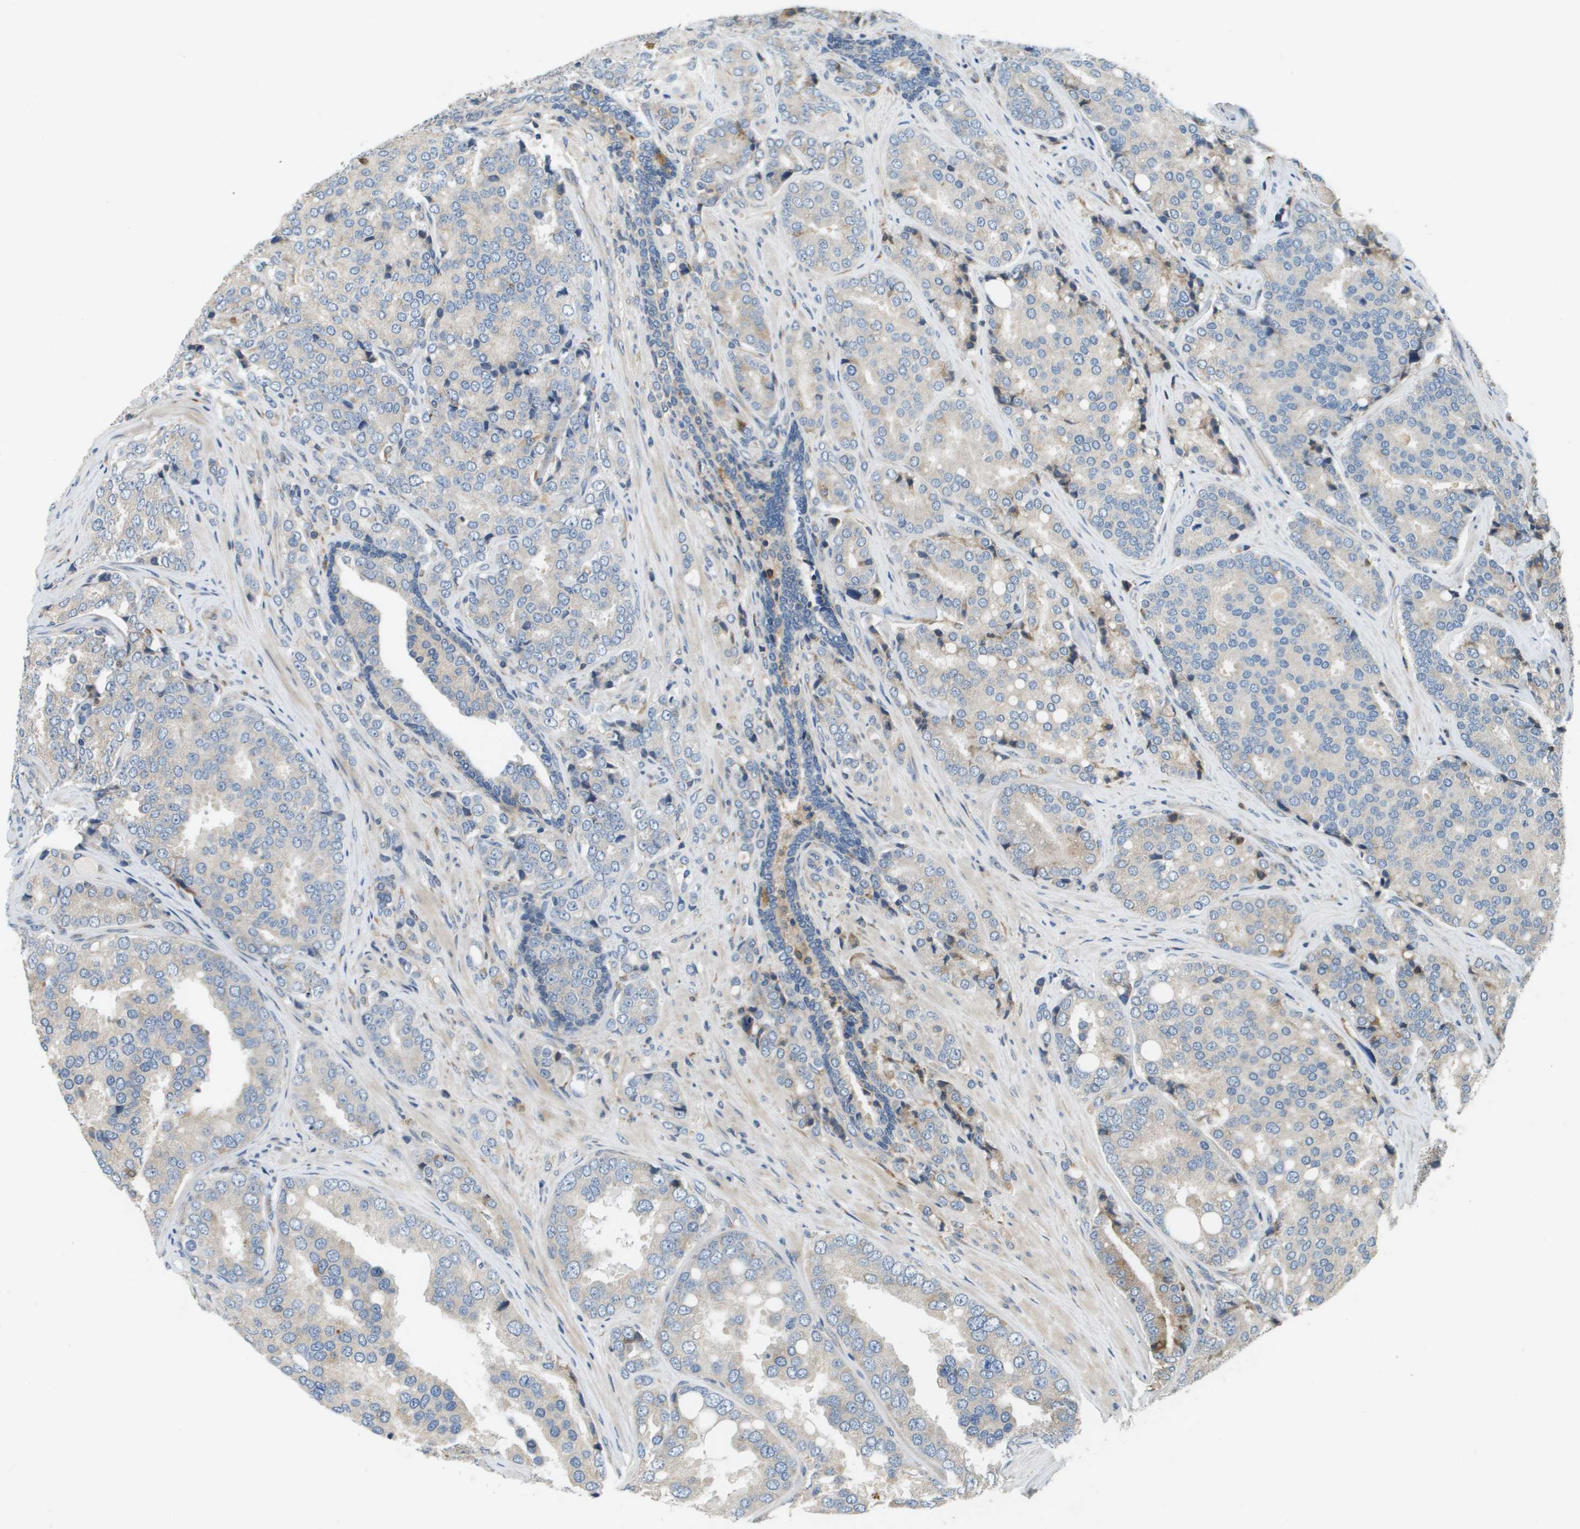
{"staining": {"intensity": "negative", "quantity": "none", "location": "none"}, "tissue": "prostate cancer", "cell_type": "Tumor cells", "image_type": "cancer", "snomed": [{"axis": "morphology", "description": "Adenocarcinoma, High grade"}, {"axis": "topography", "description": "Prostate"}], "caption": "Immunohistochemistry of prostate cancer shows no positivity in tumor cells.", "gene": "SAMSN1", "patient": {"sex": "male", "age": 50}}